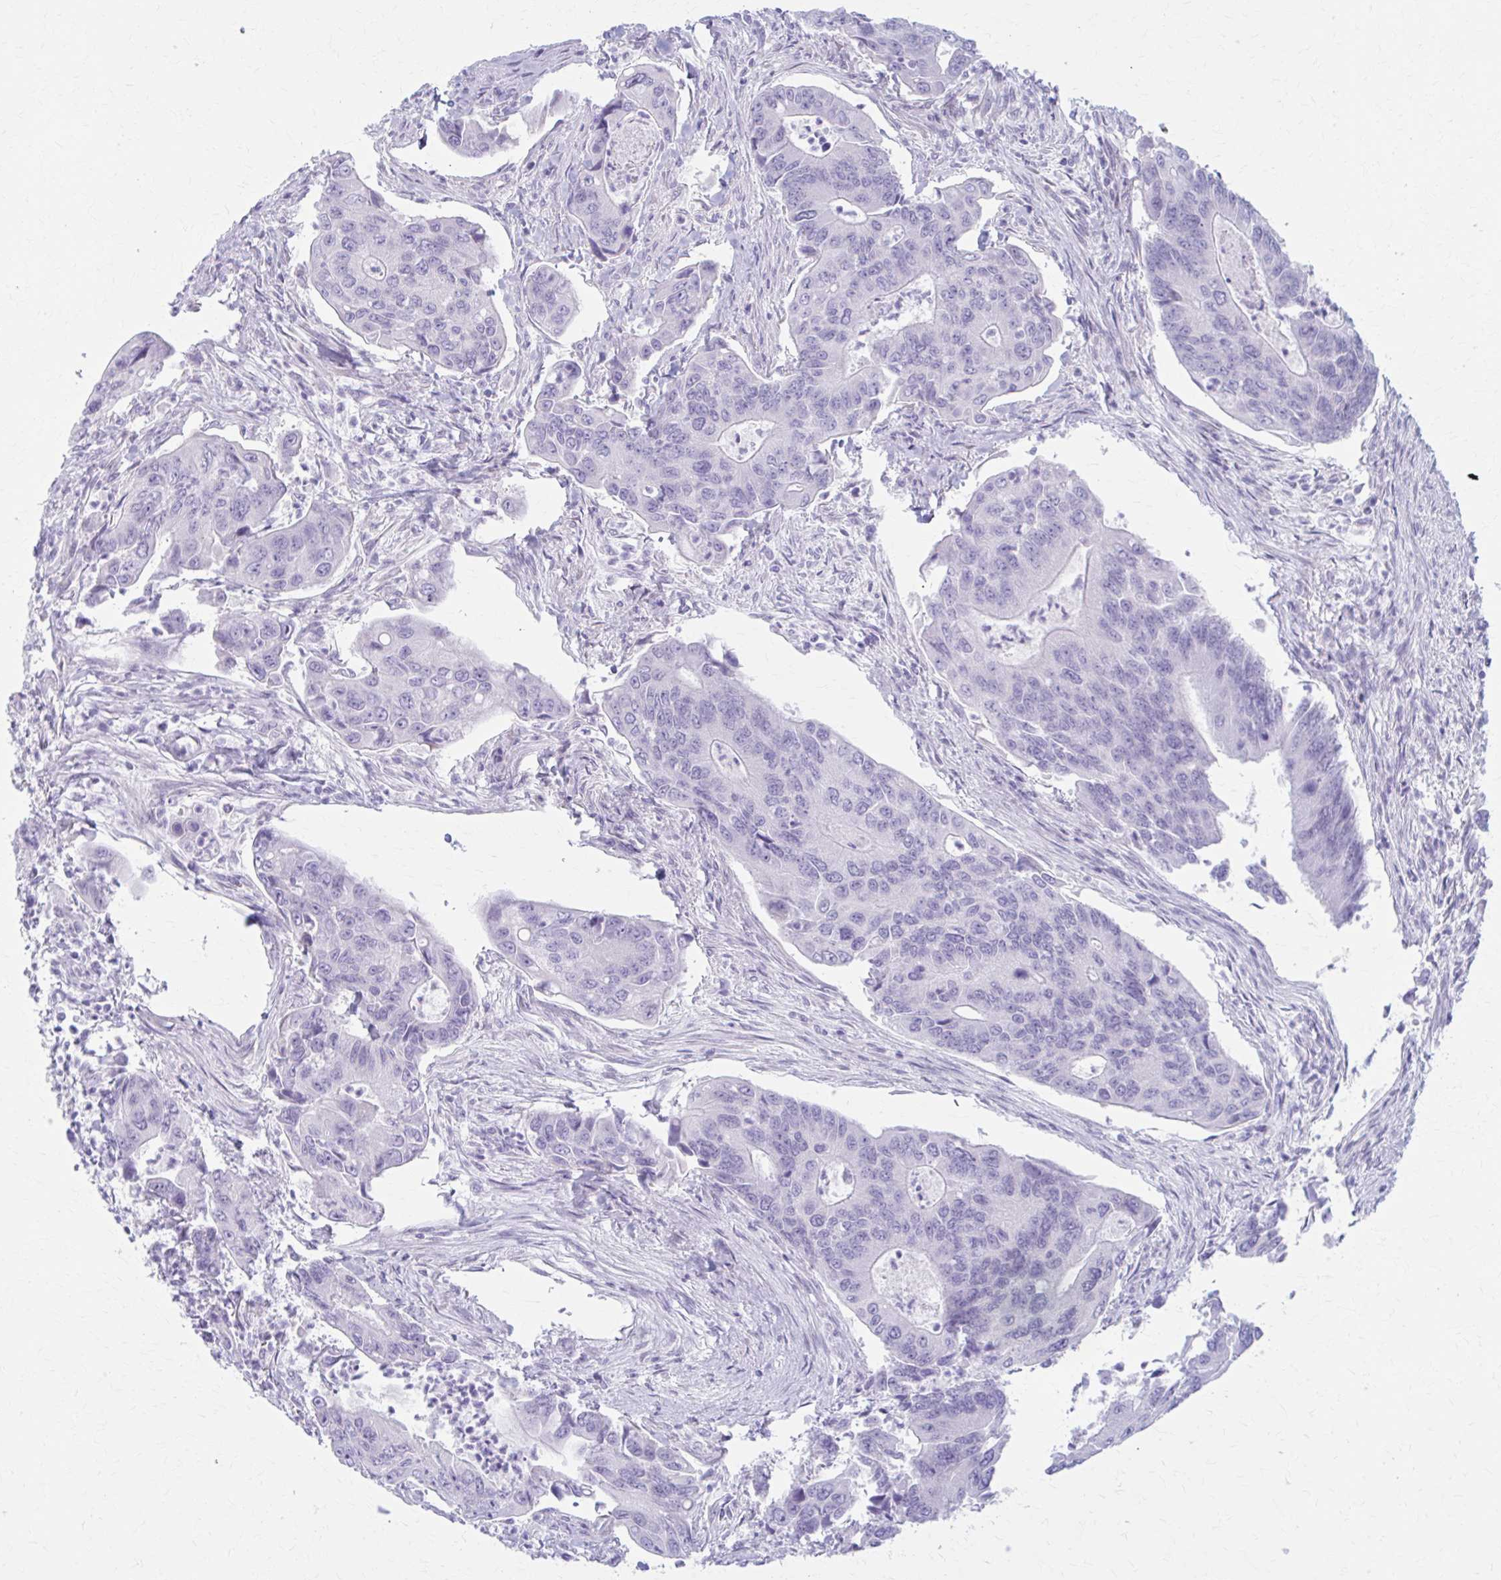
{"staining": {"intensity": "negative", "quantity": "none", "location": "none"}, "tissue": "colorectal cancer", "cell_type": "Tumor cells", "image_type": "cancer", "snomed": [{"axis": "morphology", "description": "Adenocarcinoma, NOS"}, {"axis": "topography", "description": "Colon"}], "caption": "A histopathology image of colorectal adenocarcinoma stained for a protein reveals no brown staining in tumor cells. (DAB (3,3'-diaminobenzidine) immunohistochemistry visualized using brightfield microscopy, high magnification).", "gene": "PRKRA", "patient": {"sex": "female", "age": 67}}